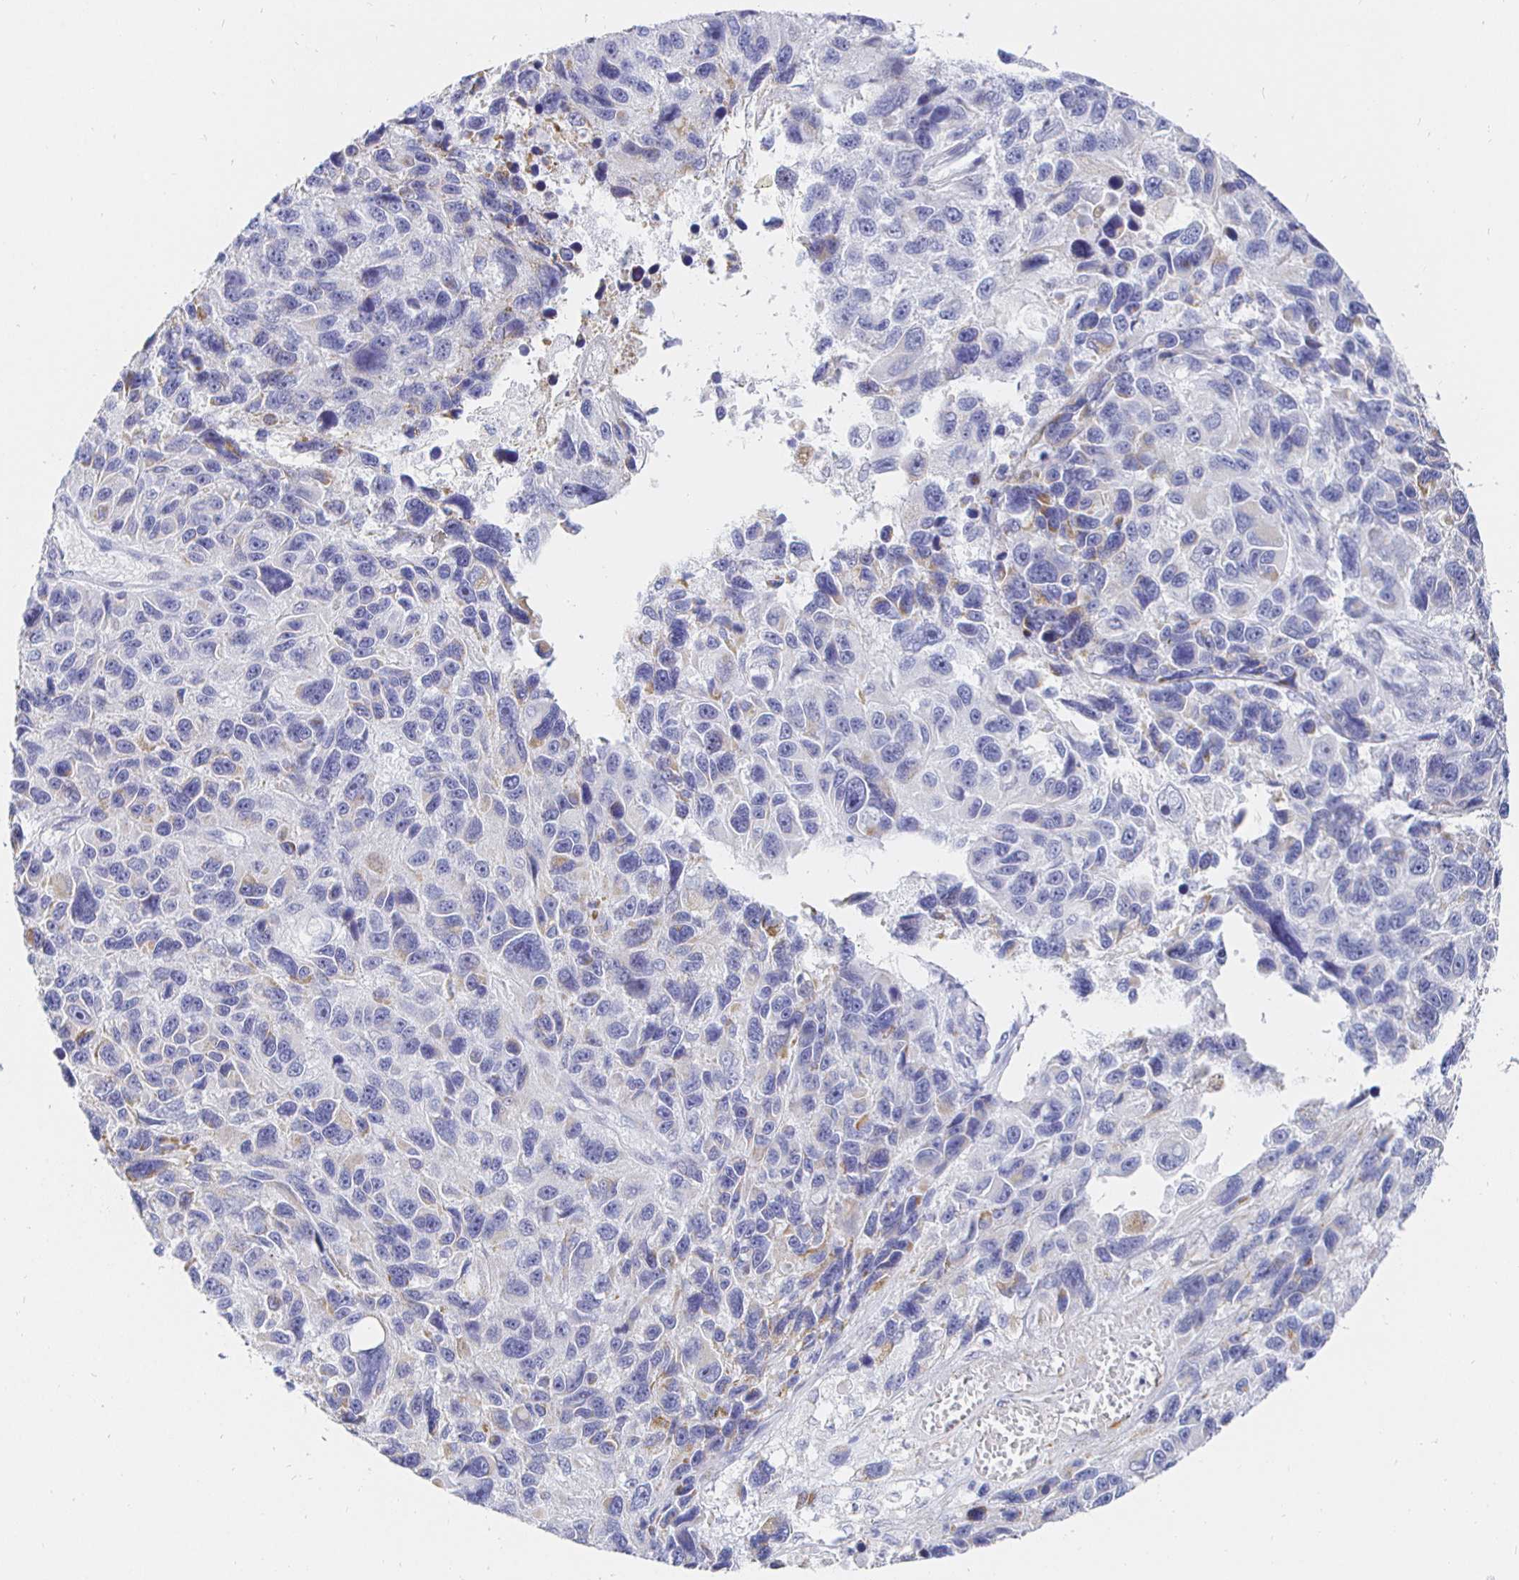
{"staining": {"intensity": "negative", "quantity": "none", "location": "none"}, "tissue": "melanoma", "cell_type": "Tumor cells", "image_type": "cancer", "snomed": [{"axis": "morphology", "description": "Malignant melanoma, NOS"}, {"axis": "topography", "description": "Skin"}], "caption": "IHC photomicrograph of malignant melanoma stained for a protein (brown), which demonstrates no staining in tumor cells.", "gene": "CR2", "patient": {"sex": "male", "age": 53}}